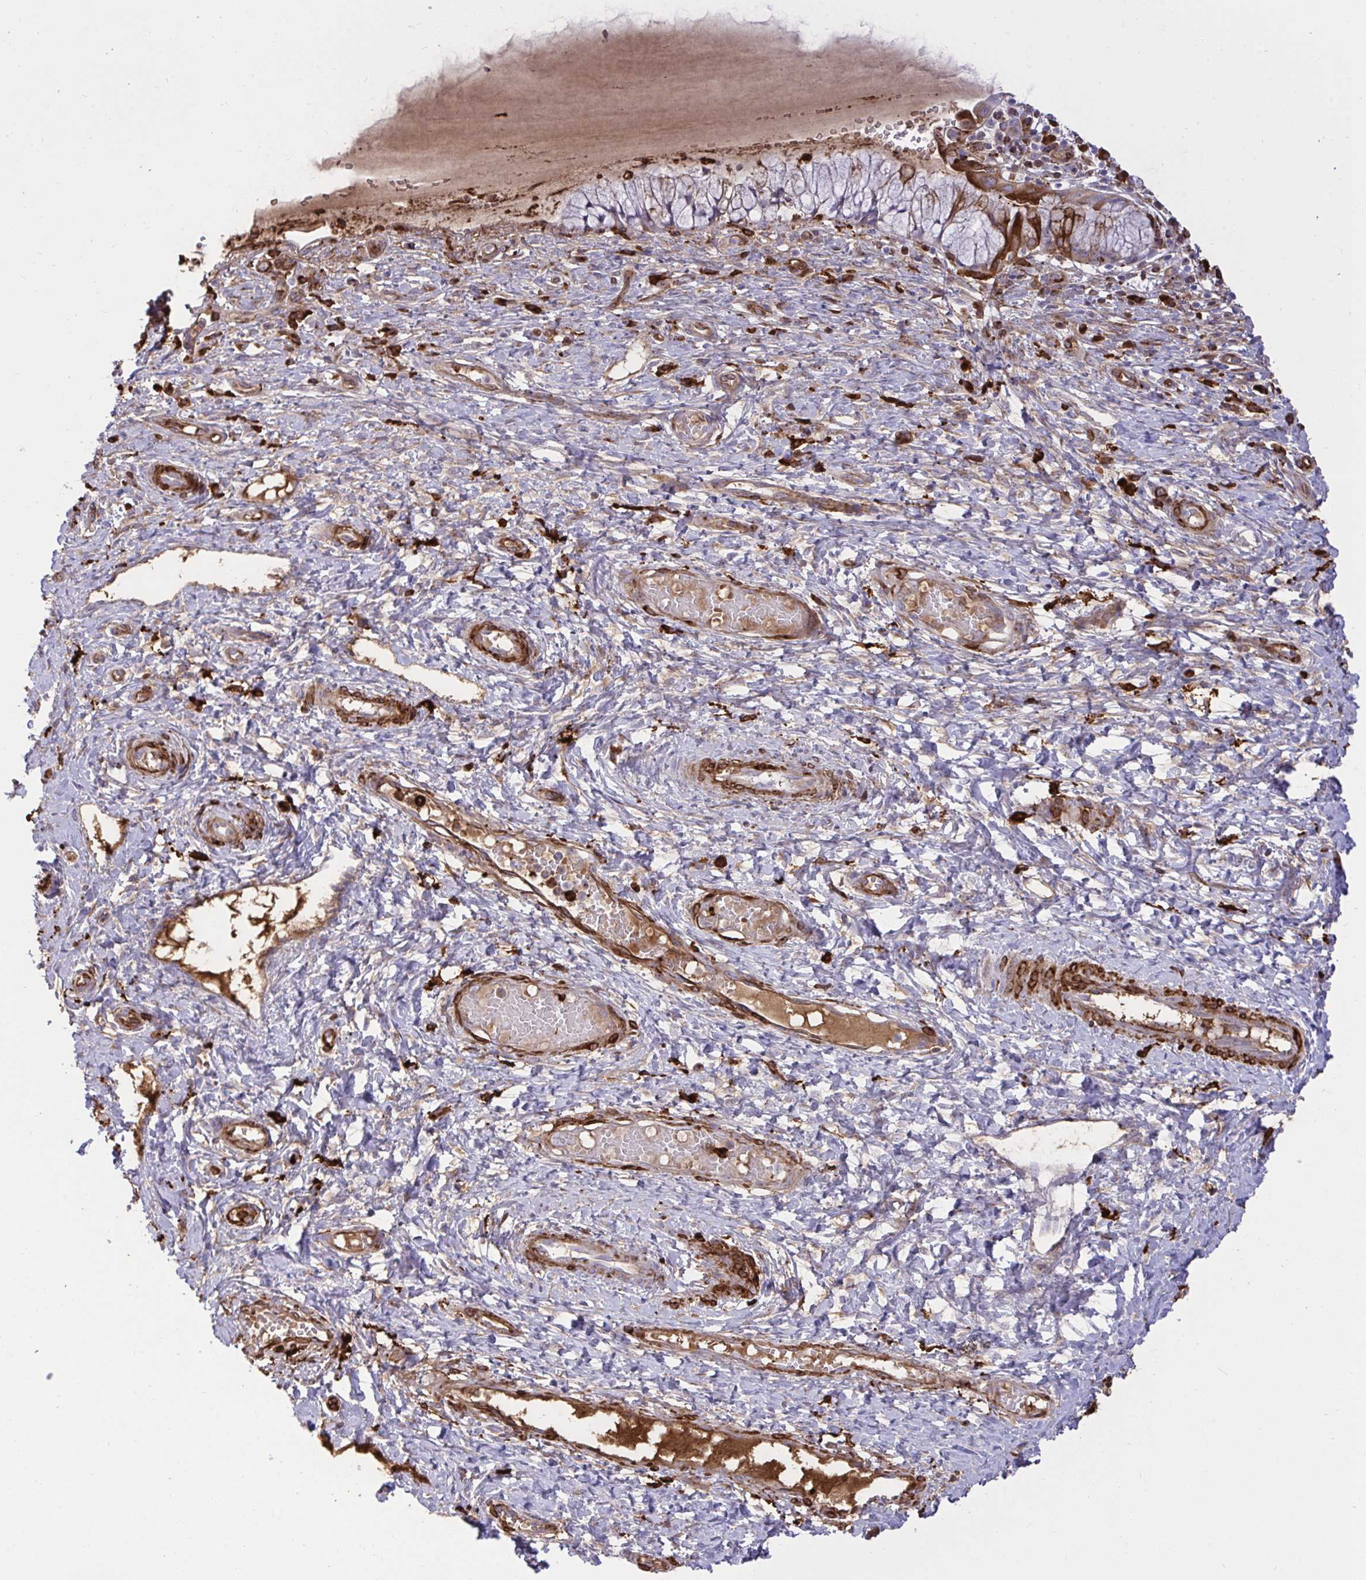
{"staining": {"intensity": "strong", "quantity": "<25%", "location": "cytoplasmic/membranous"}, "tissue": "cervix", "cell_type": "Glandular cells", "image_type": "normal", "snomed": [{"axis": "morphology", "description": "Normal tissue, NOS"}, {"axis": "topography", "description": "Cervix"}], "caption": "IHC of unremarkable human cervix displays medium levels of strong cytoplasmic/membranous staining in about <25% of glandular cells. (DAB (3,3'-diaminobenzidine) IHC, brown staining for protein, blue staining for nuclei).", "gene": "F2", "patient": {"sex": "female", "age": 37}}